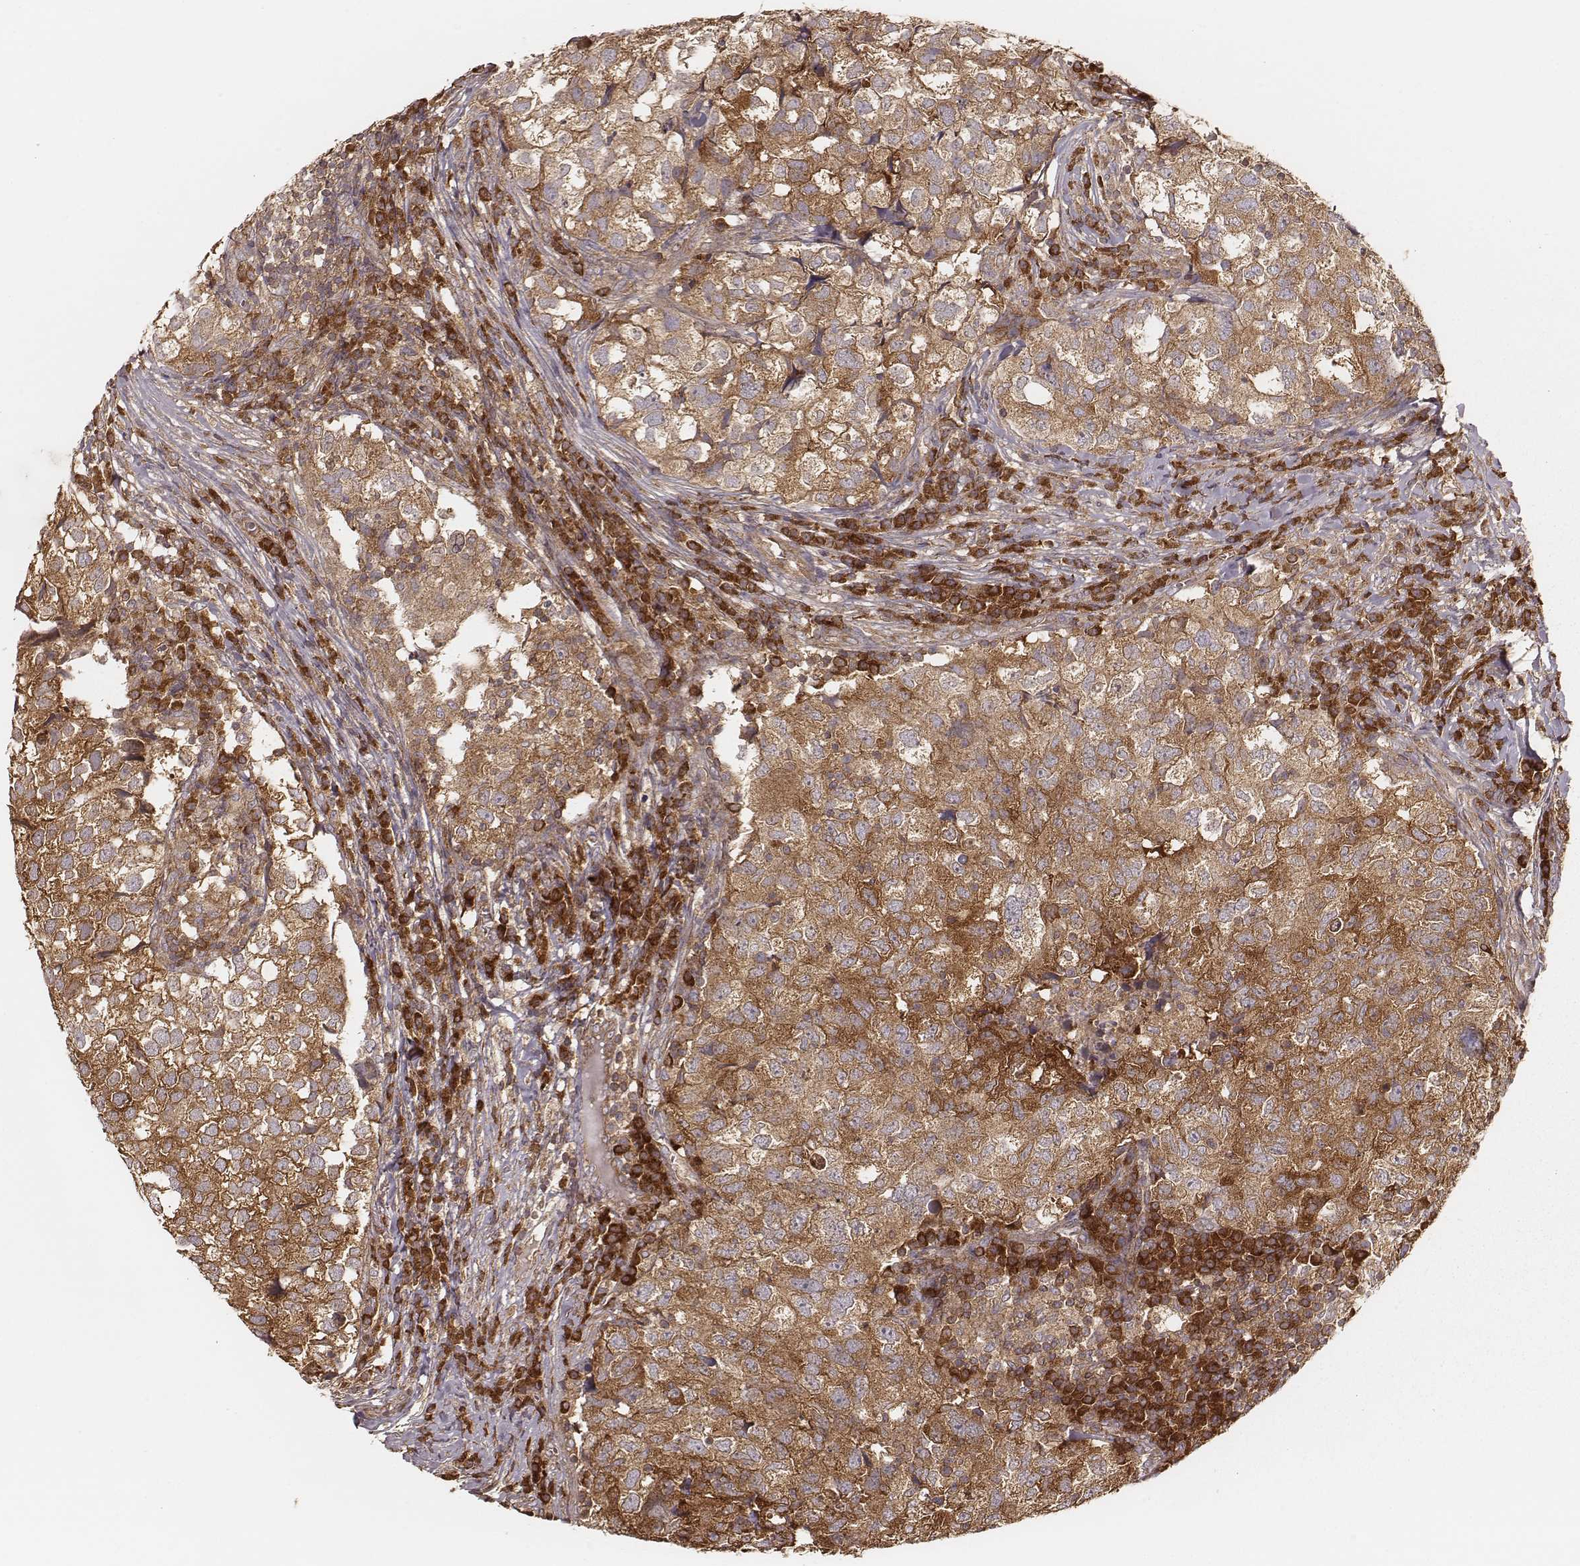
{"staining": {"intensity": "moderate", "quantity": ">75%", "location": "cytoplasmic/membranous"}, "tissue": "breast cancer", "cell_type": "Tumor cells", "image_type": "cancer", "snomed": [{"axis": "morphology", "description": "Duct carcinoma"}, {"axis": "topography", "description": "Breast"}], "caption": "Immunohistochemistry (IHC) image of breast cancer (infiltrating ductal carcinoma) stained for a protein (brown), which shows medium levels of moderate cytoplasmic/membranous positivity in approximately >75% of tumor cells.", "gene": "CARS1", "patient": {"sex": "female", "age": 30}}